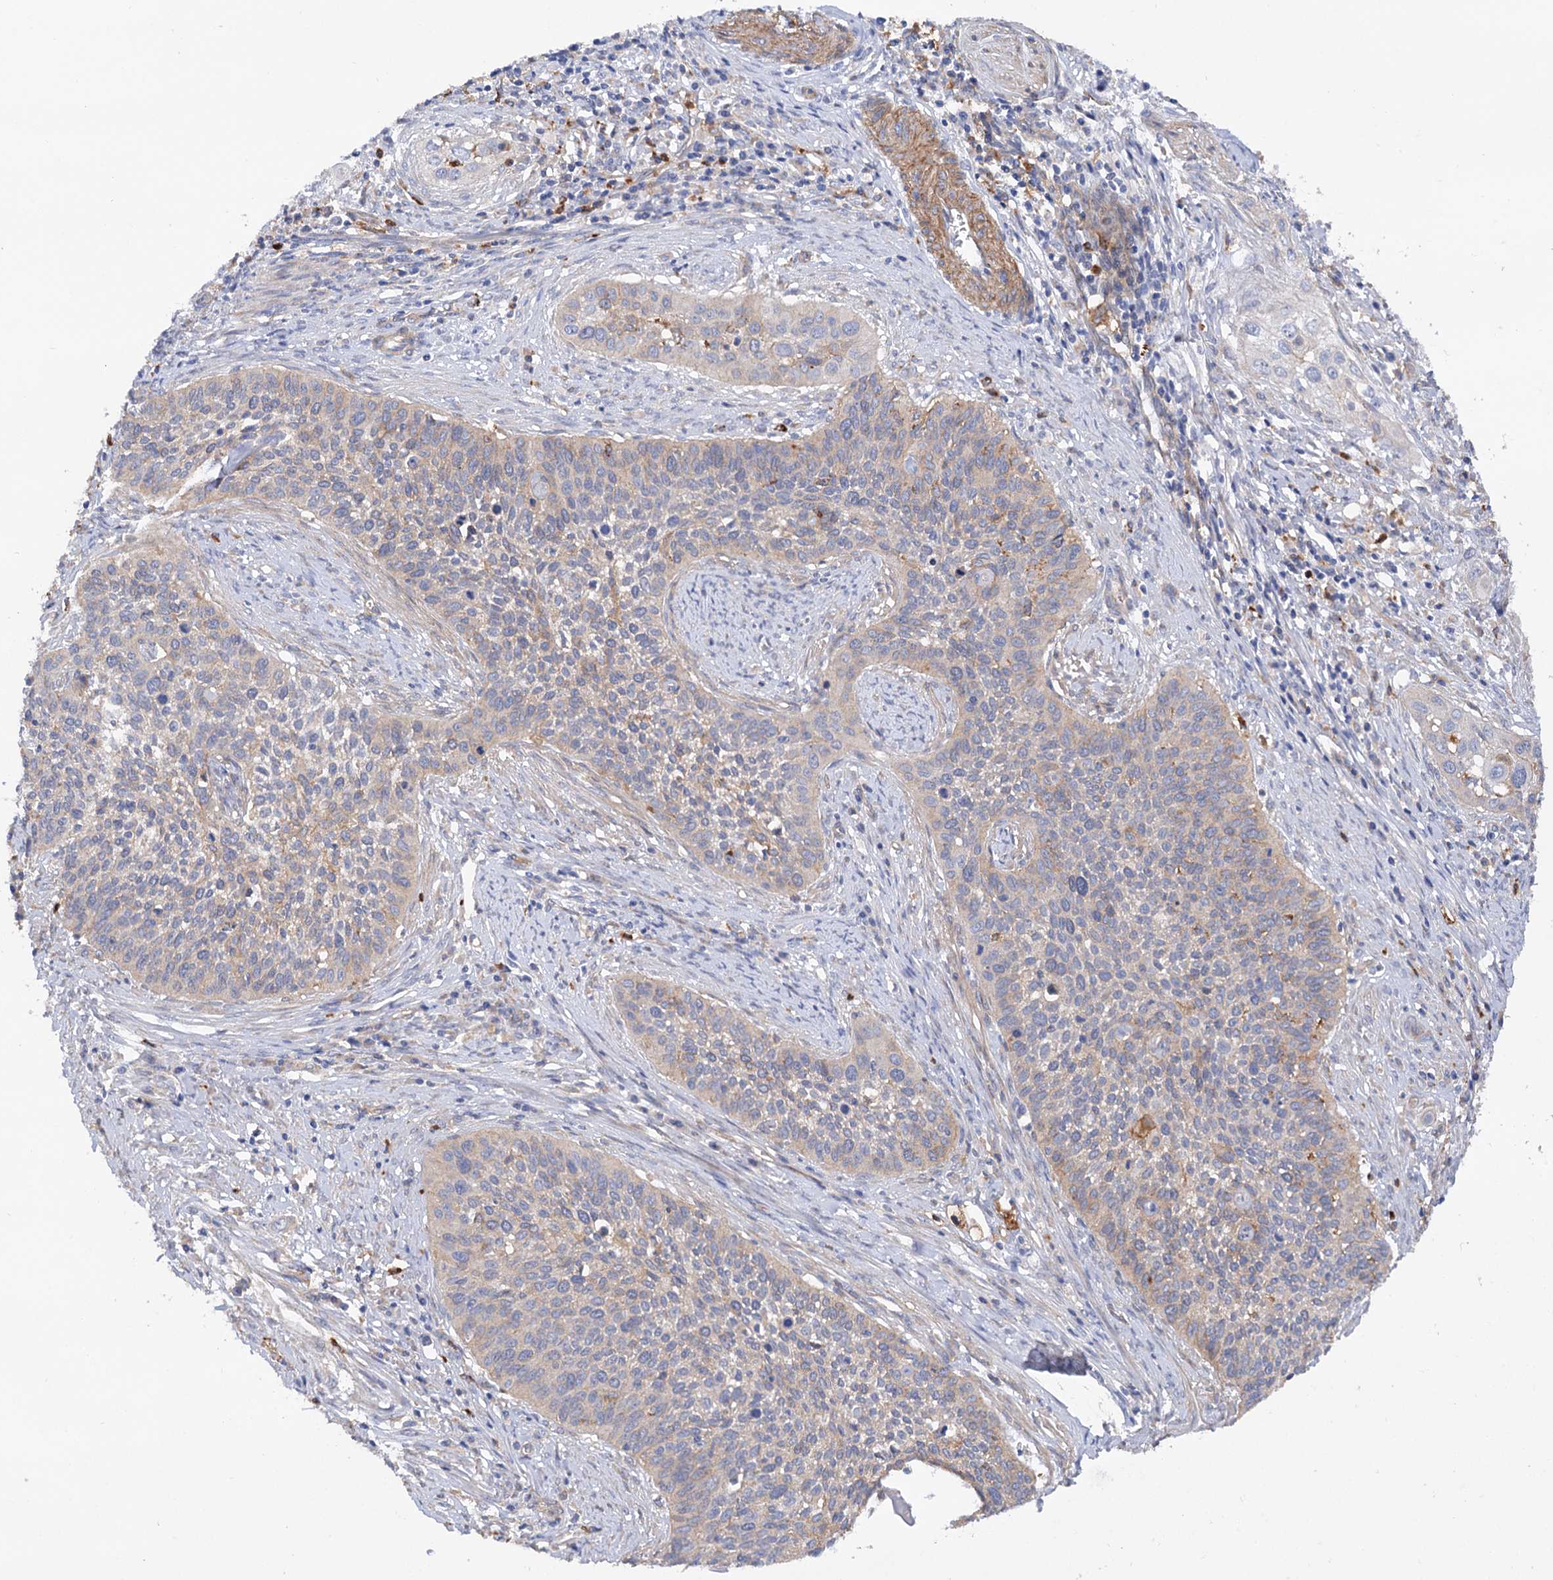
{"staining": {"intensity": "weak", "quantity": "<25%", "location": "cytoplasmic/membranous"}, "tissue": "cervical cancer", "cell_type": "Tumor cells", "image_type": "cancer", "snomed": [{"axis": "morphology", "description": "Squamous cell carcinoma, NOS"}, {"axis": "topography", "description": "Cervix"}], "caption": "High power microscopy image of an IHC histopathology image of cervical cancer, revealing no significant expression in tumor cells. (DAB immunohistochemistry with hematoxylin counter stain).", "gene": "CSAD", "patient": {"sex": "female", "age": 34}}